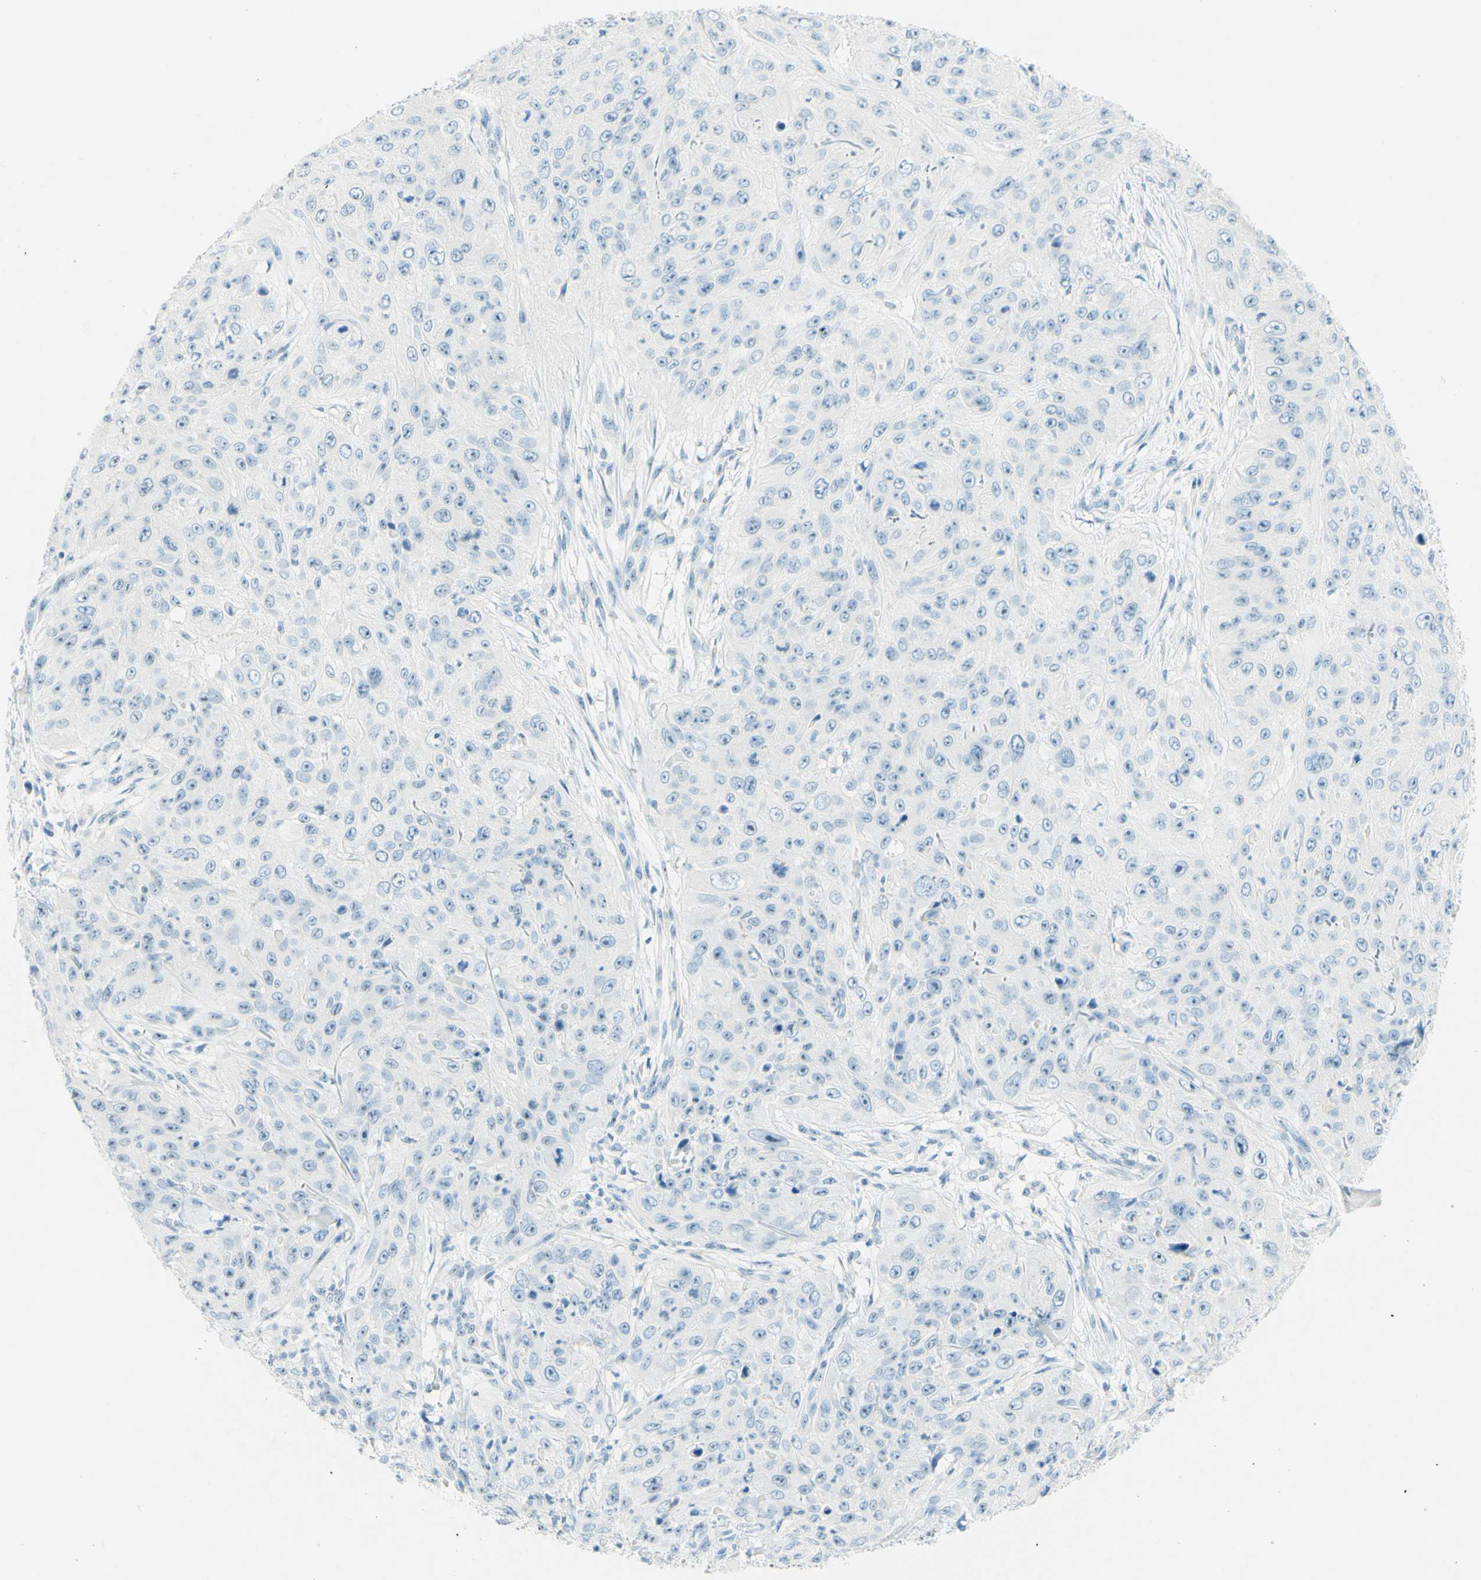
{"staining": {"intensity": "negative", "quantity": "none", "location": "none"}, "tissue": "skin cancer", "cell_type": "Tumor cells", "image_type": "cancer", "snomed": [{"axis": "morphology", "description": "Squamous cell carcinoma, NOS"}, {"axis": "topography", "description": "Skin"}], "caption": "A histopathology image of human skin squamous cell carcinoma is negative for staining in tumor cells.", "gene": "FMR1NB", "patient": {"sex": "female", "age": 80}}